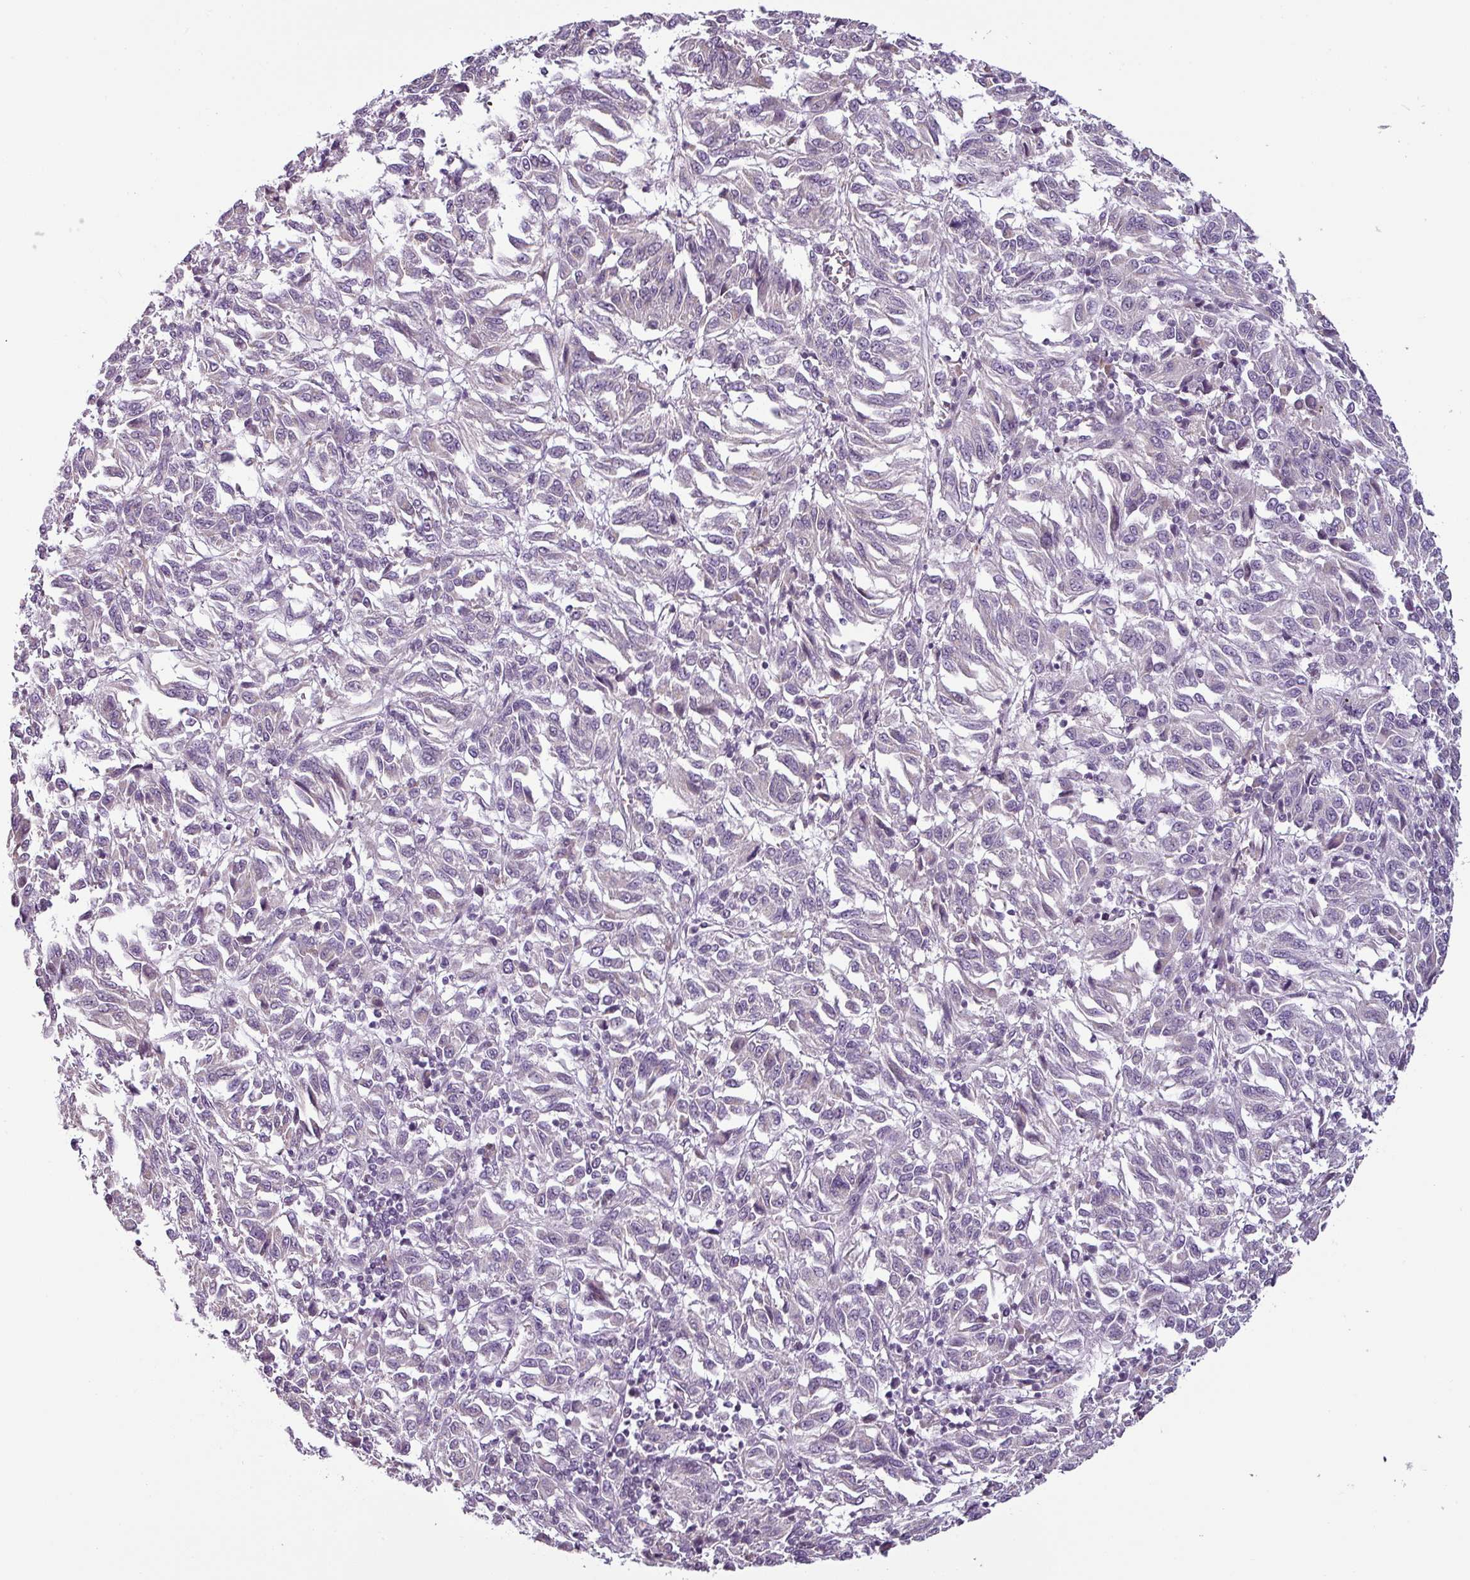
{"staining": {"intensity": "negative", "quantity": "none", "location": "none"}, "tissue": "melanoma", "cell_type": "Tumor cells", "image_type": "cancer", "snomed": [{"axis": "morphology", "description": "Malignant melanoma, Metastatic site"}, {"axis": "topography", "description": "Lung"}], "caption": "Immunohistochemistry (IHC) of human malignant melanoma (metastatic site) exhibits no positivity in tumor cells.", "gene": "OR52D1", "patient": {"sex": "male", "age": 64}}